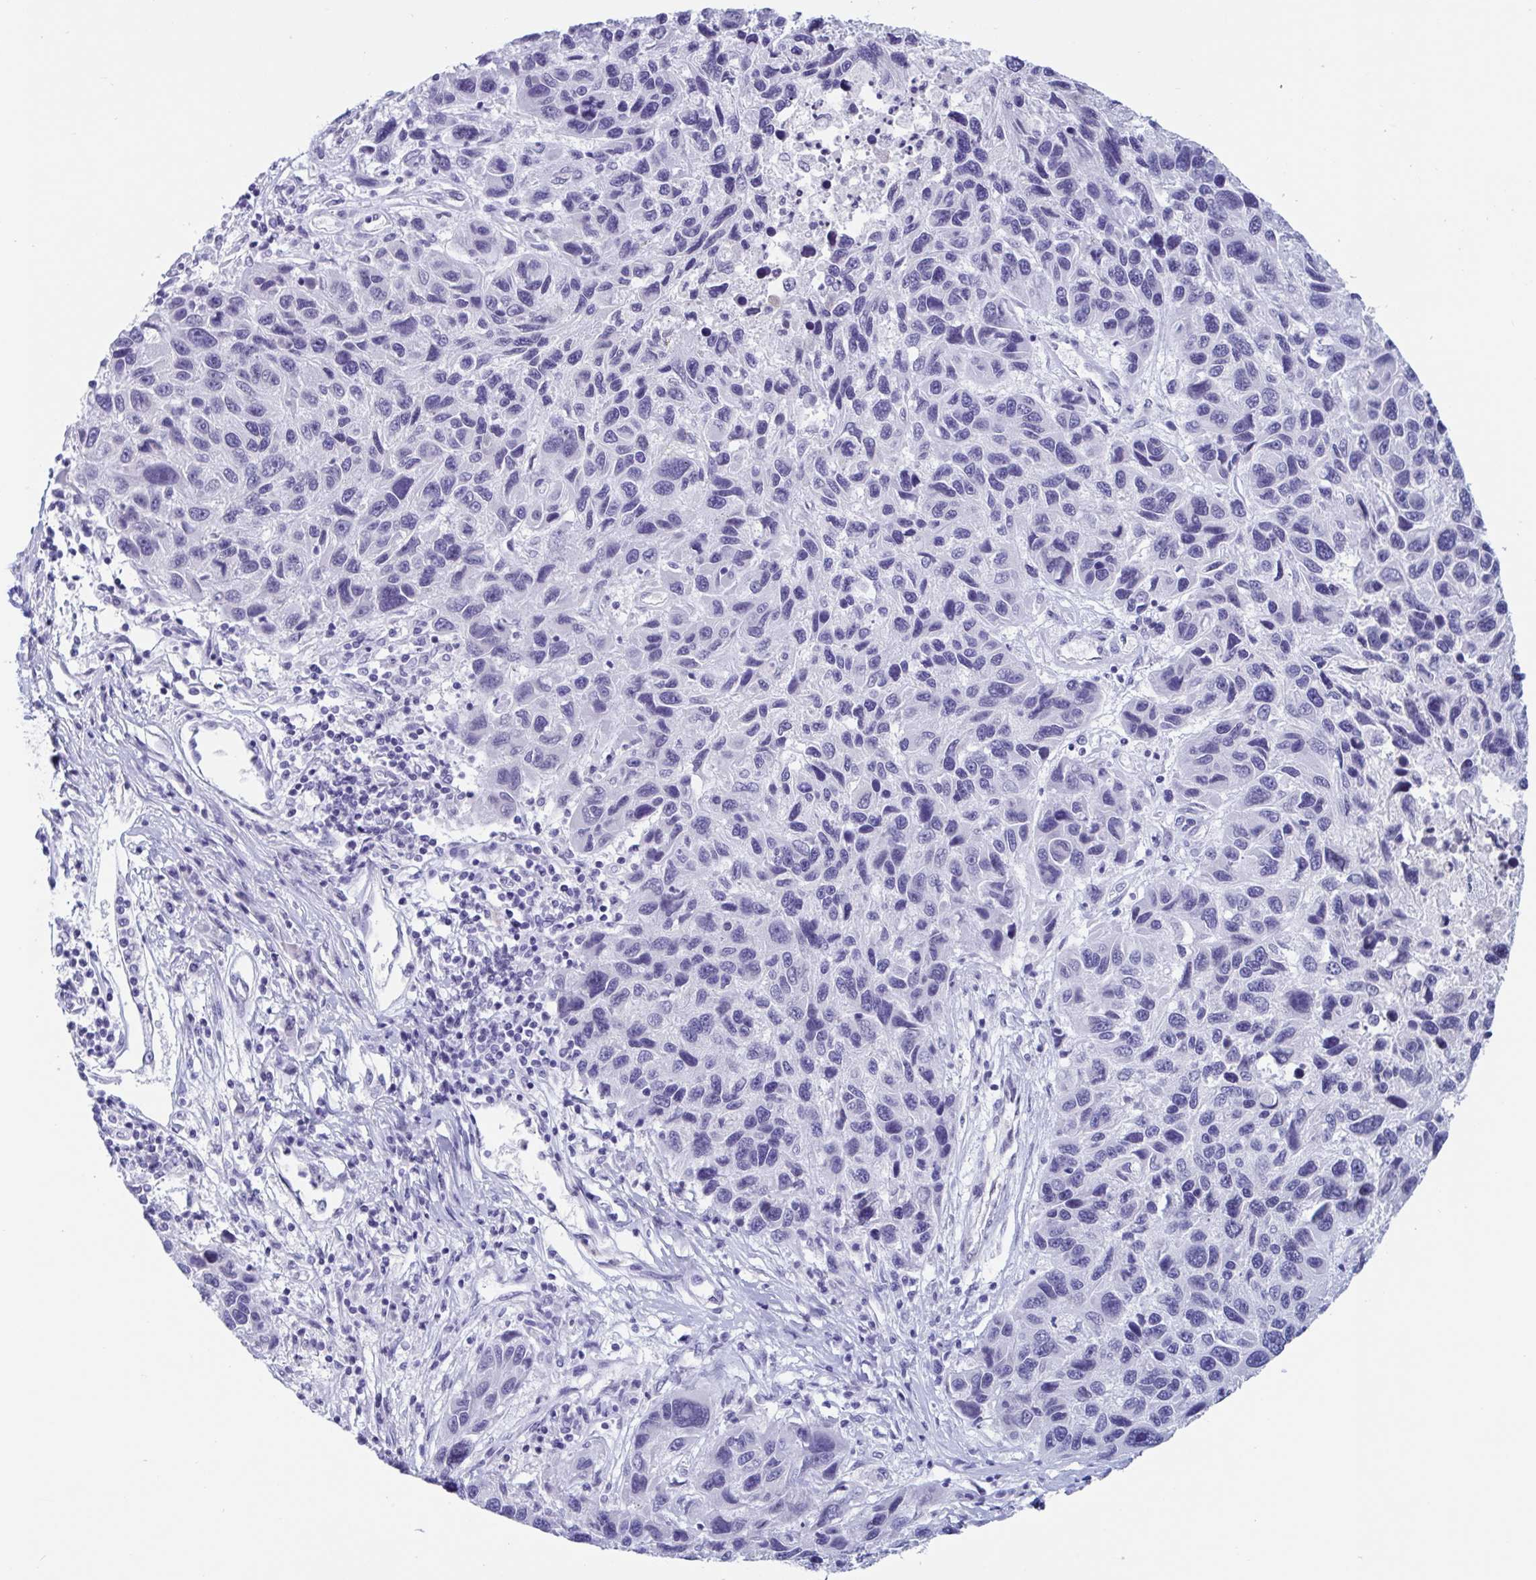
{"staining": {"intensity": "negative", "quantity": "none", "location": "none"}, "tissue": "melanoma", "cell_type": "Tumor cells", "image_type": "cancer", "snomed": [{"axis": "morphology", "description": "Malignant melanoma, NOS"}, {"axis": "topography", "description": "Skin"}], "caption": "Histopathology image shows no protein staining in tumor cells of malignant melanoma tissue.", "gene": "CDX4", "patient": {"sex": "male", "age": 53}}